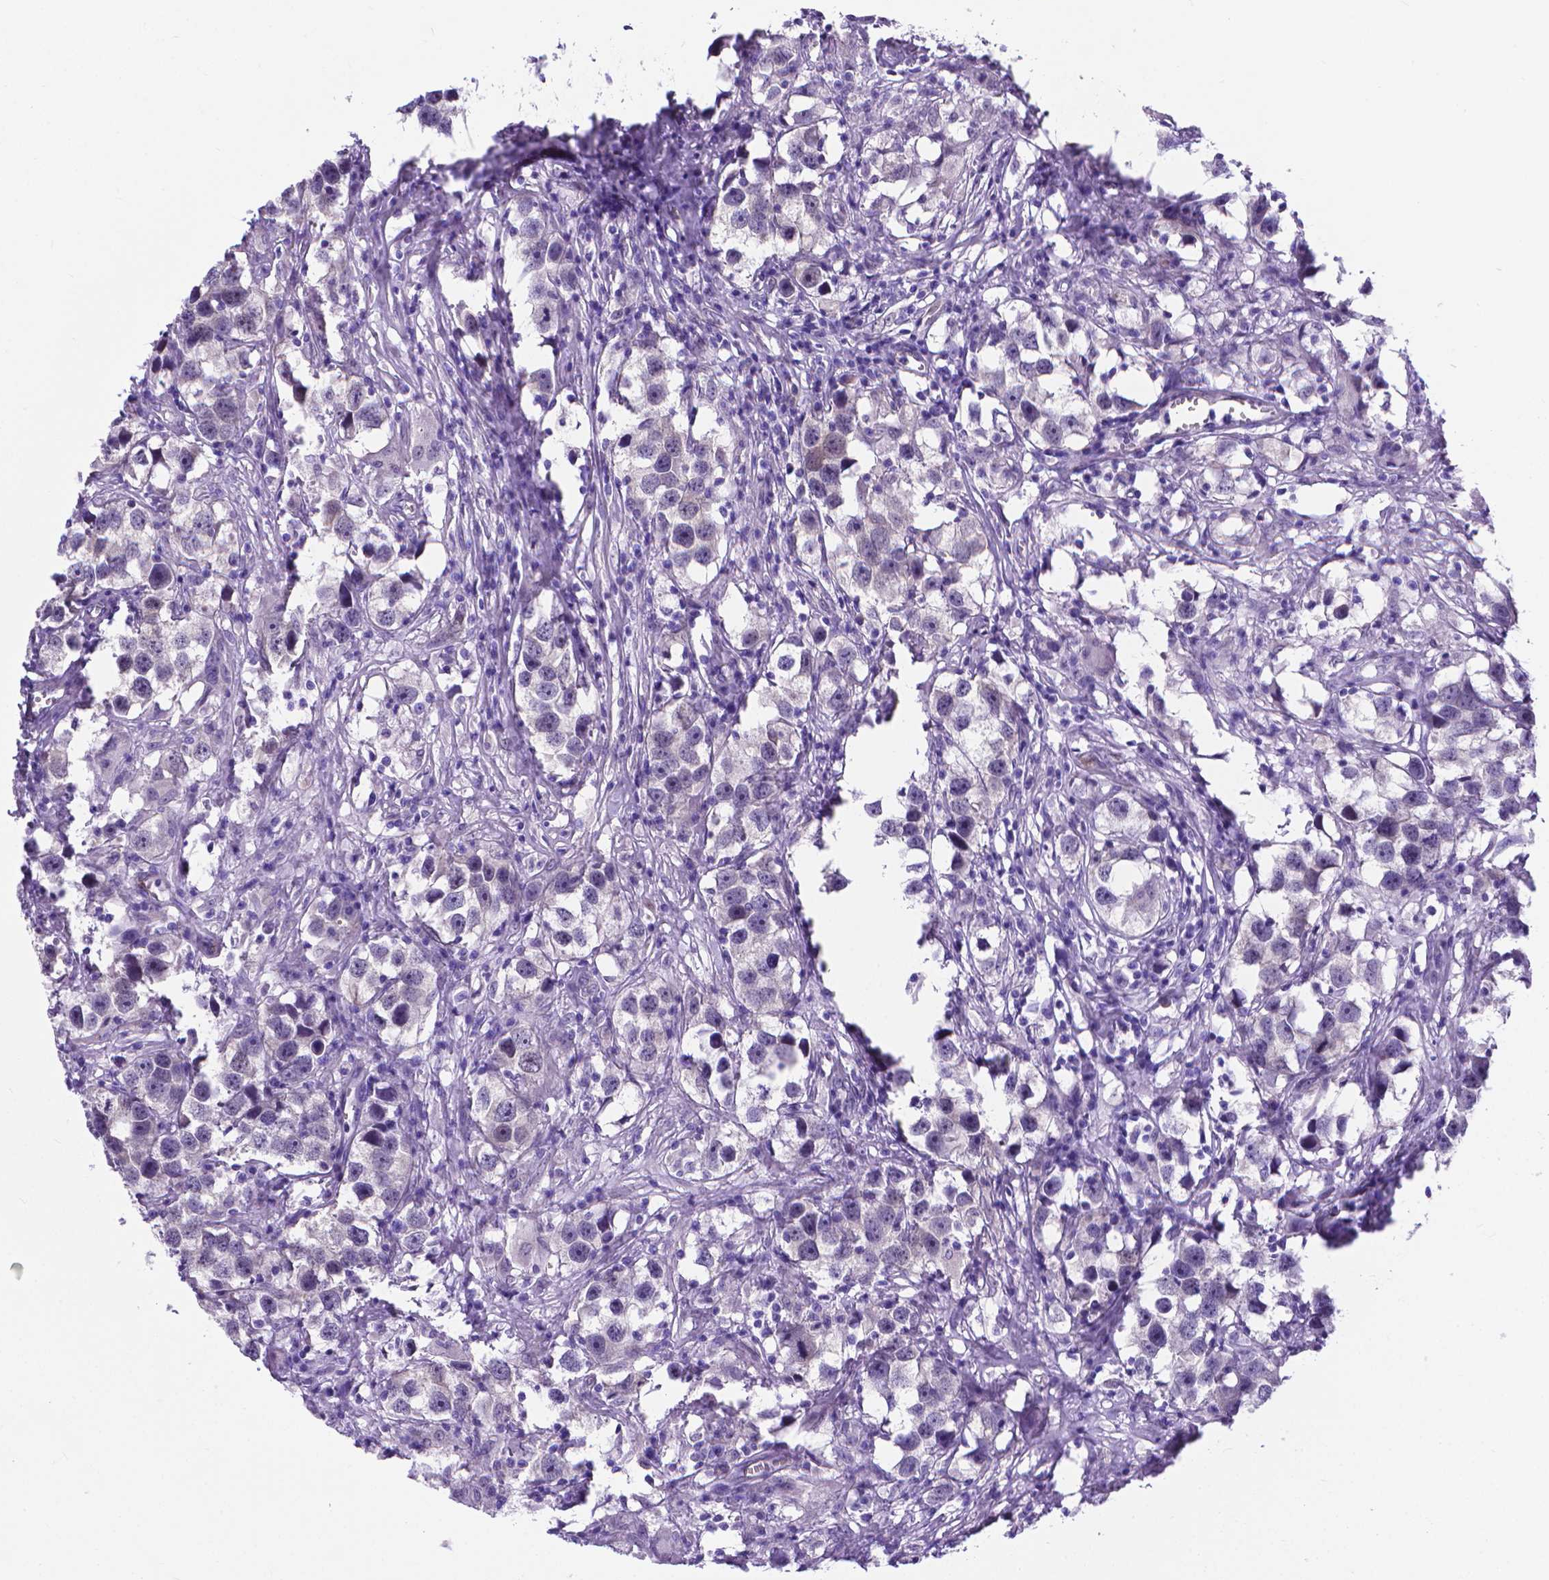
{"staining": {"intensity": "negative", "quantity": "none", "location": "none"}, "tissue": "testis cancer", "cell_type": "Tumor cells", "image_type": "cancer", "snomed": [{"axis": "morphology", "description": "Seminoma, NOS"}, {"axis": "topography", "description": "Testis"}], "caption": "High power microscopy histopathology image of an IHC image of seminoma (testis), revealing no significant expression in tumor cells.", "gene": "CLIC4", "patient": {"sex": "male", "age": 49}}